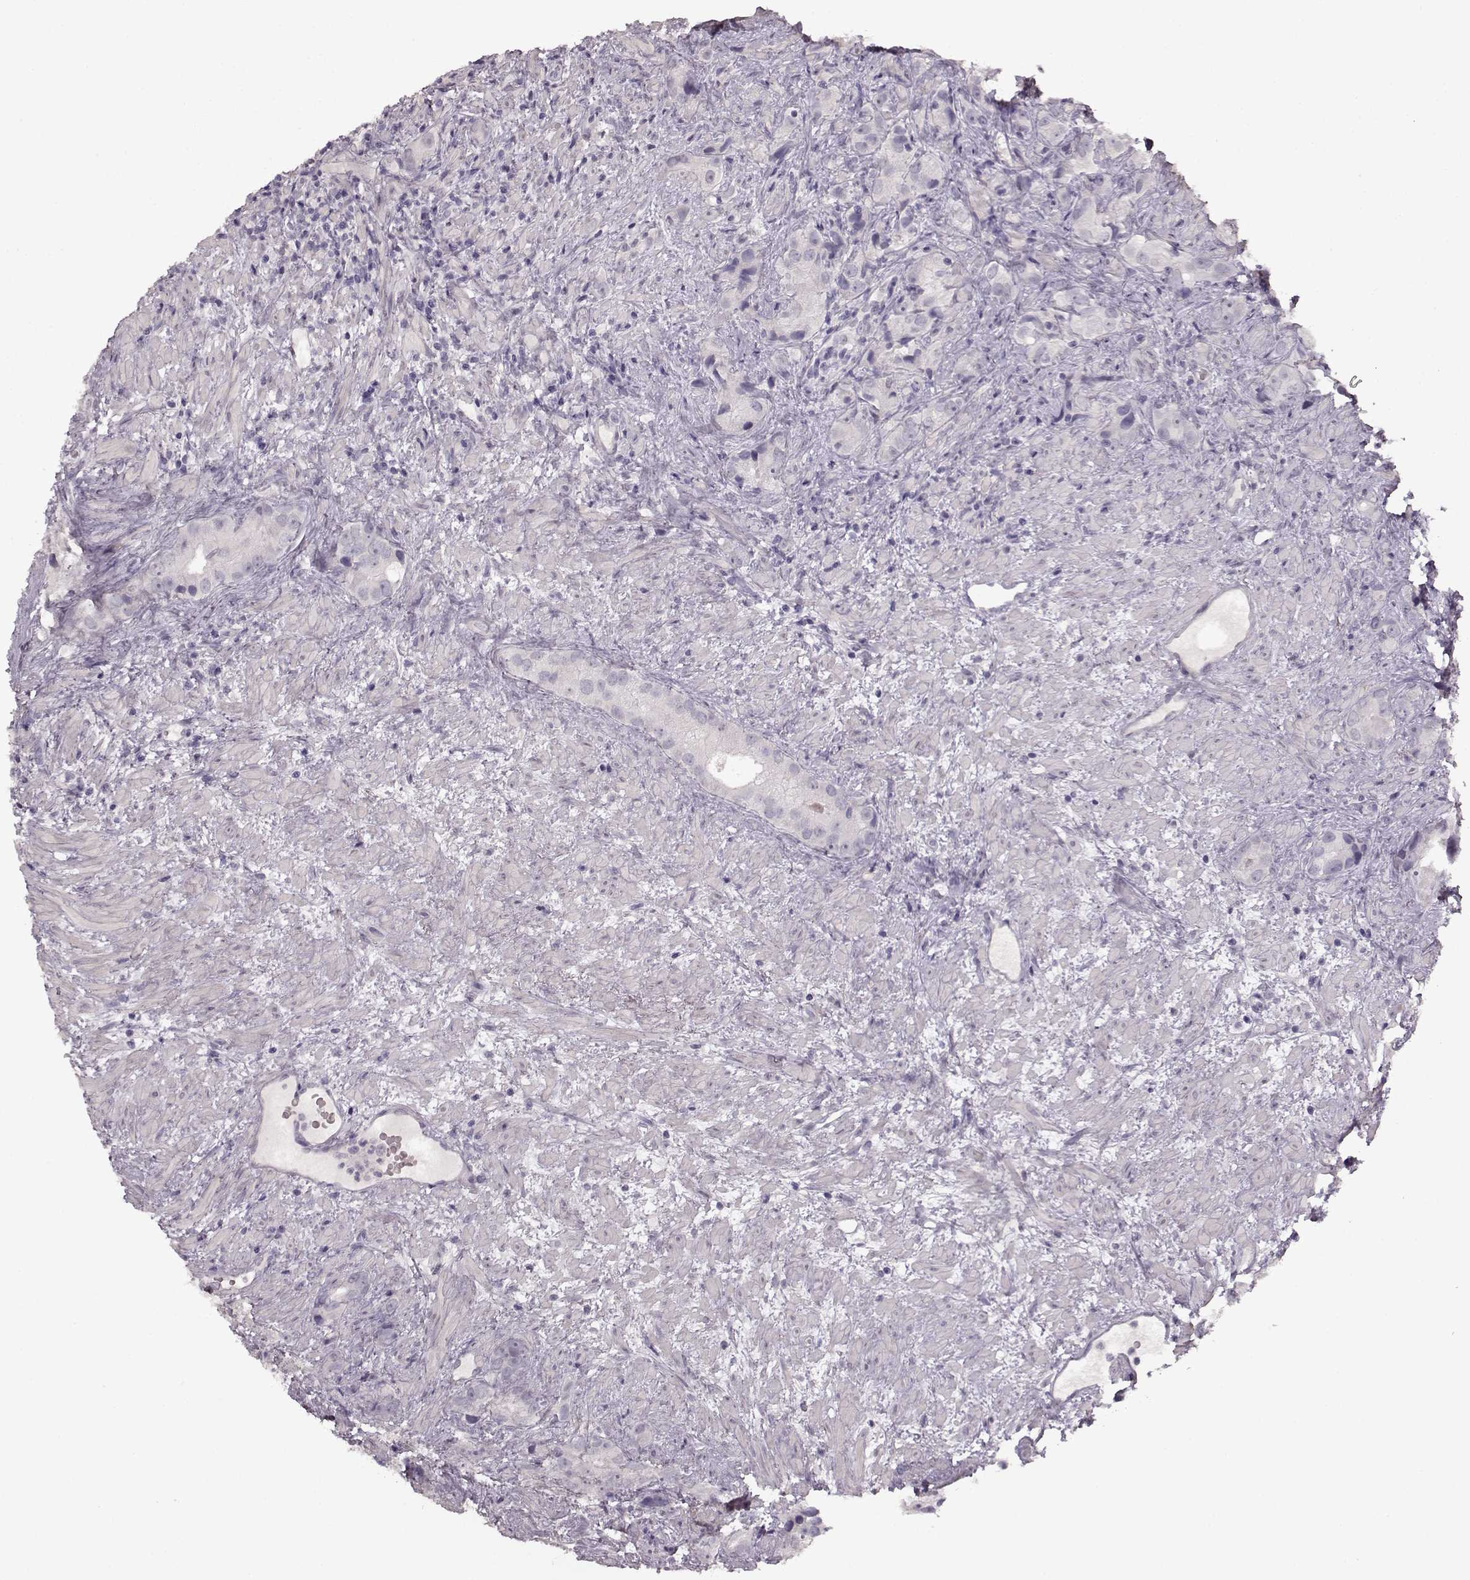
{"staining": {"intensity": "negative", "quantity": "none", "location": "none"}, "tissue": "prostate cancer", "cell_type": "Tumor cells", "image_type": "cancer", "snomed": [{"axis": "morphology", "description": "Adenocarcinoma, High grade"}, {"axis": "topography", "description": "Prostate"}], "caption": "Tumor cells show no significant staining in prostate cancer. (DAB immunohistochemistry (IHC) visualized using brightfield microscopy, high magnification).", "gene": "FSHB", "patient": {"sex": "male", "age": 90}}